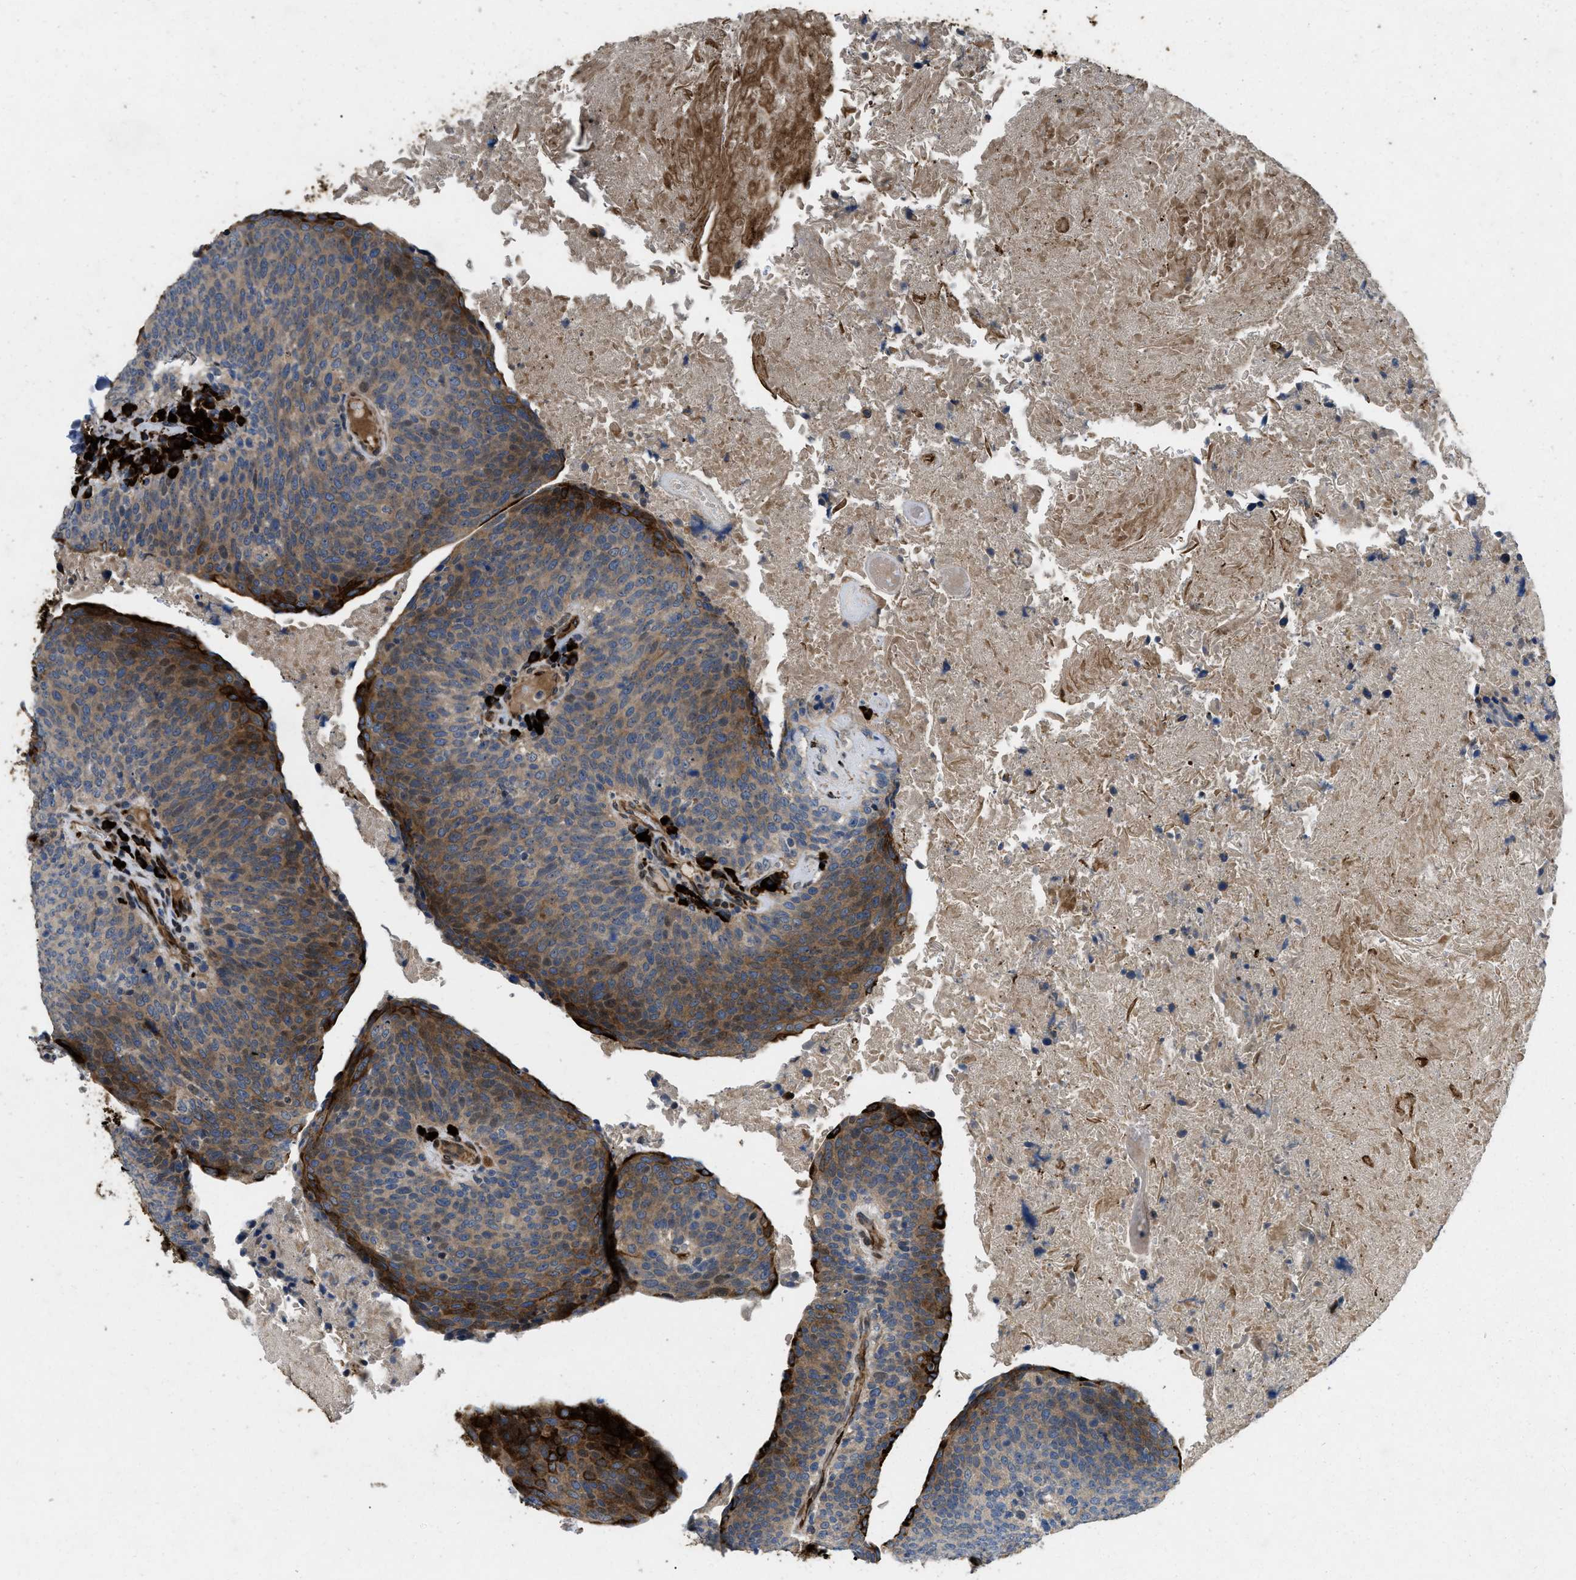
{"staining": {"intensity": "strong", "quantity": "<25%", "location": "cytoplasmic/membranous,nuclear"}, "tissue": "head and neck cancer", "cell_type": "Tumor cells", "image_type": "cancer", "snomed": [{"axis": "morphology", "description": "Squamous cell carcinoma, NOS"}, {"axis": "morphology", "description": "Squamous cell carcinoma, metastatic, NOS"}, {"axis": "topography", "description": "Lymph node"}, {"axis": "topography", "description": "Head-Neck"}], "caption": "Immunohistochemistry micrograph of neoplastic tissue: squamous cell carcinoma (head and neck) stained using immunohistochemistry (IHC) exhibits medium levels of strong protein expression localized specifically in the cytoplasmic/membranous and nuclear of tumor cells, appearing as a cytoplasmic/membranous and nuclear brown color.", "gene": "HSPA12B", "patient": {"sex": "male", "age": 62}}